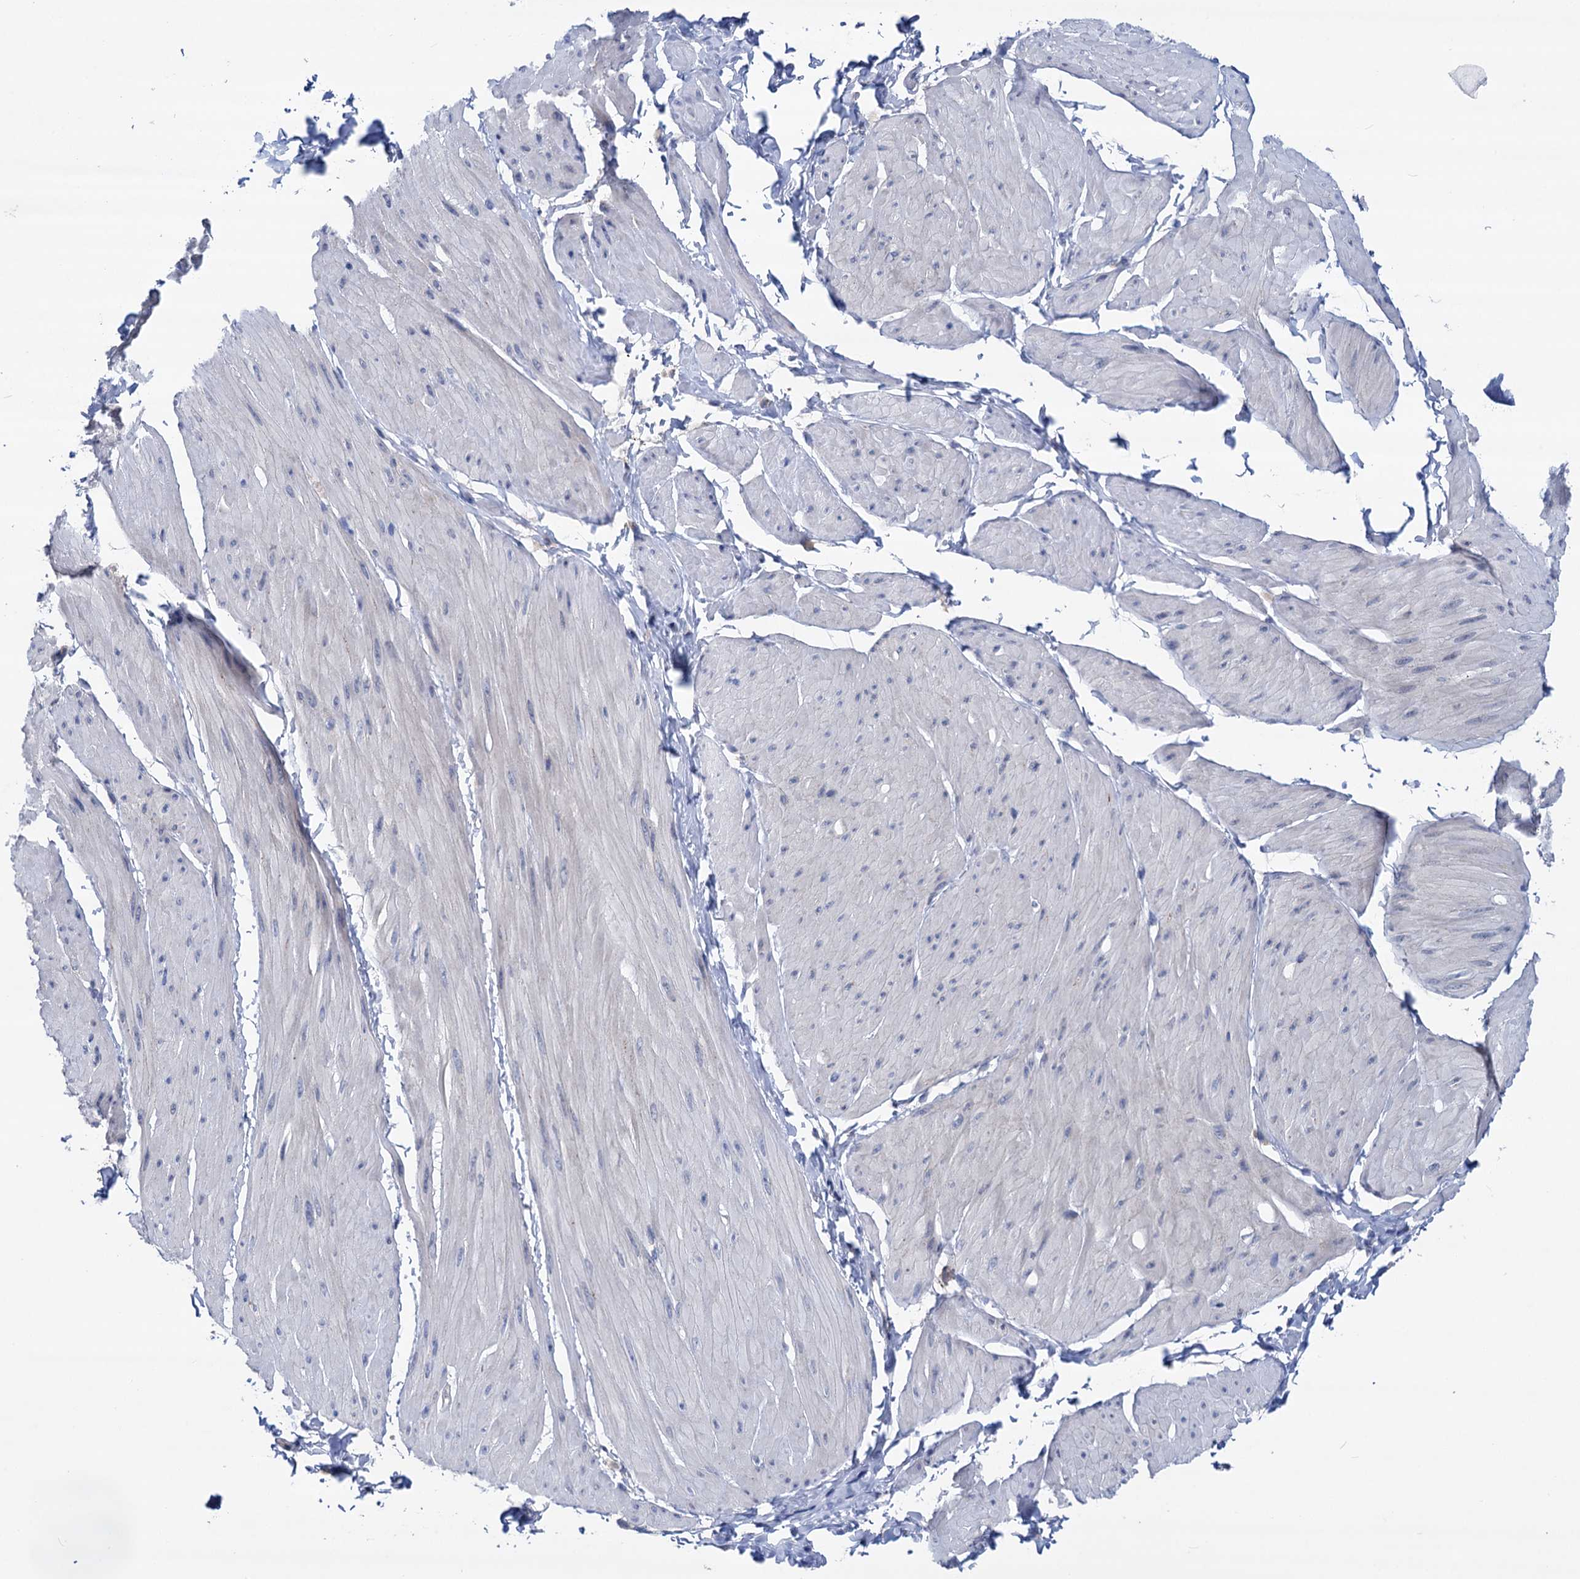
{"staining": {"intensity": "negative", "quantity": "none", "location": "none"}, "tissue": "smooth muscle", "cell_type": "Smooth muscle cells", "image_type": "normal", "snomed": [{"axis": "morphology", "description": "Urothelial carcinoma, High grade"}, {"axis": "topography", "description": "Urinary bladder"}], "caption": "DAB (3,3'-diaminobenzidine) immunohistochemical staining of benign smooth muscle exhibits no significant positivity in smooth muscle cells. (Brightfield microscopy of DAB immunohistochemistry at high magnification).", "gene": "ZNRD2", "patient": {"sex": "male", "age": 46}}